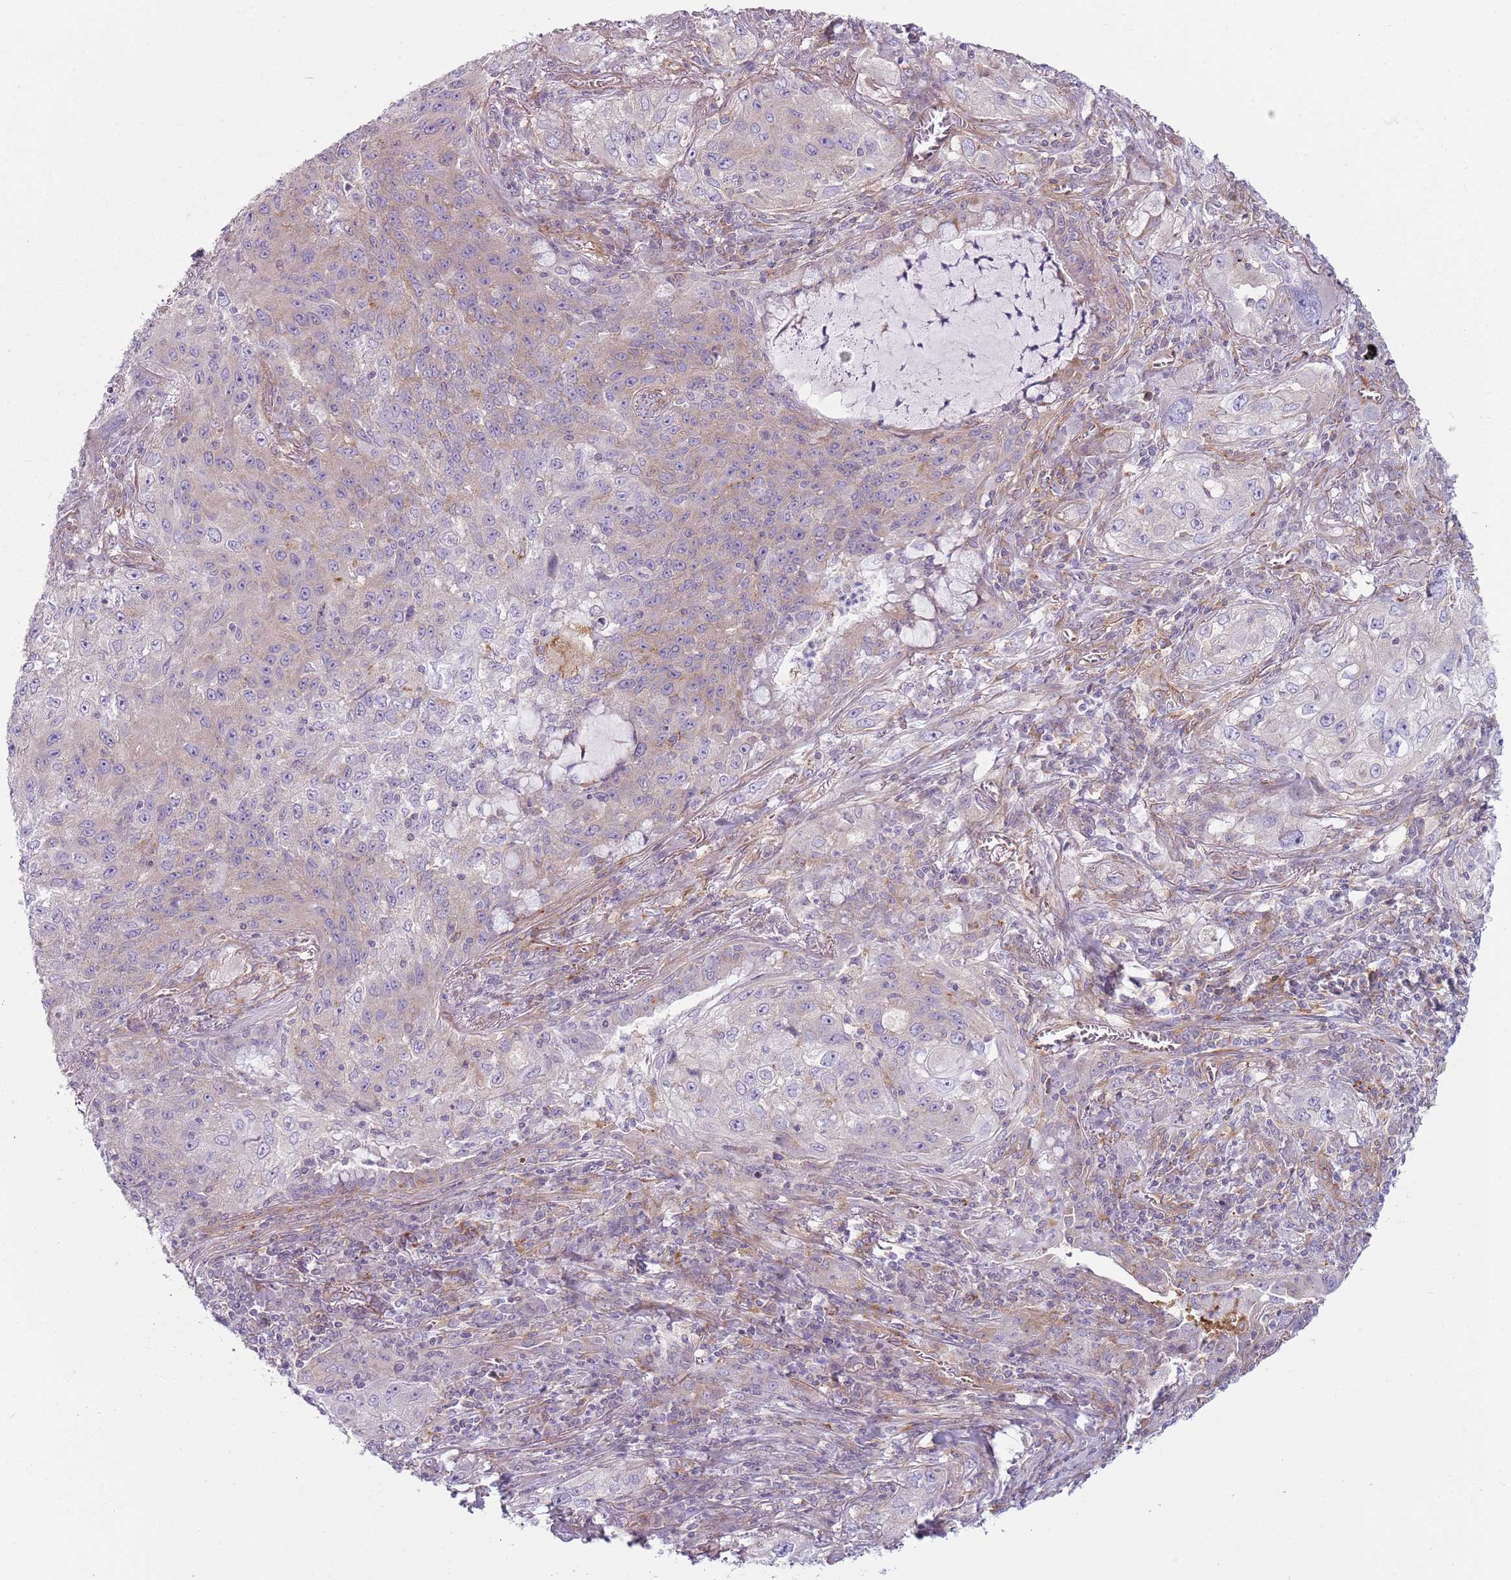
{"staining": {"intensity": "weak", "quantity": "<25%", "location": "cytoplasmic/membranous"}, "tissue": "lung cancer", "cell_type": "Tumor cells", "image_type": "cancer", "snomed": [{"axis": "morphology", "description": "Squamous cell carcinoma, NOS"}, {"axis": "topography", "description": "Lung"}], "caption": "The image shows no staining of tumor cells in lung cancer (squamous cell carcinoma).", "gene": "SNX1", "patient": {"sex": "female", "age": 69}}